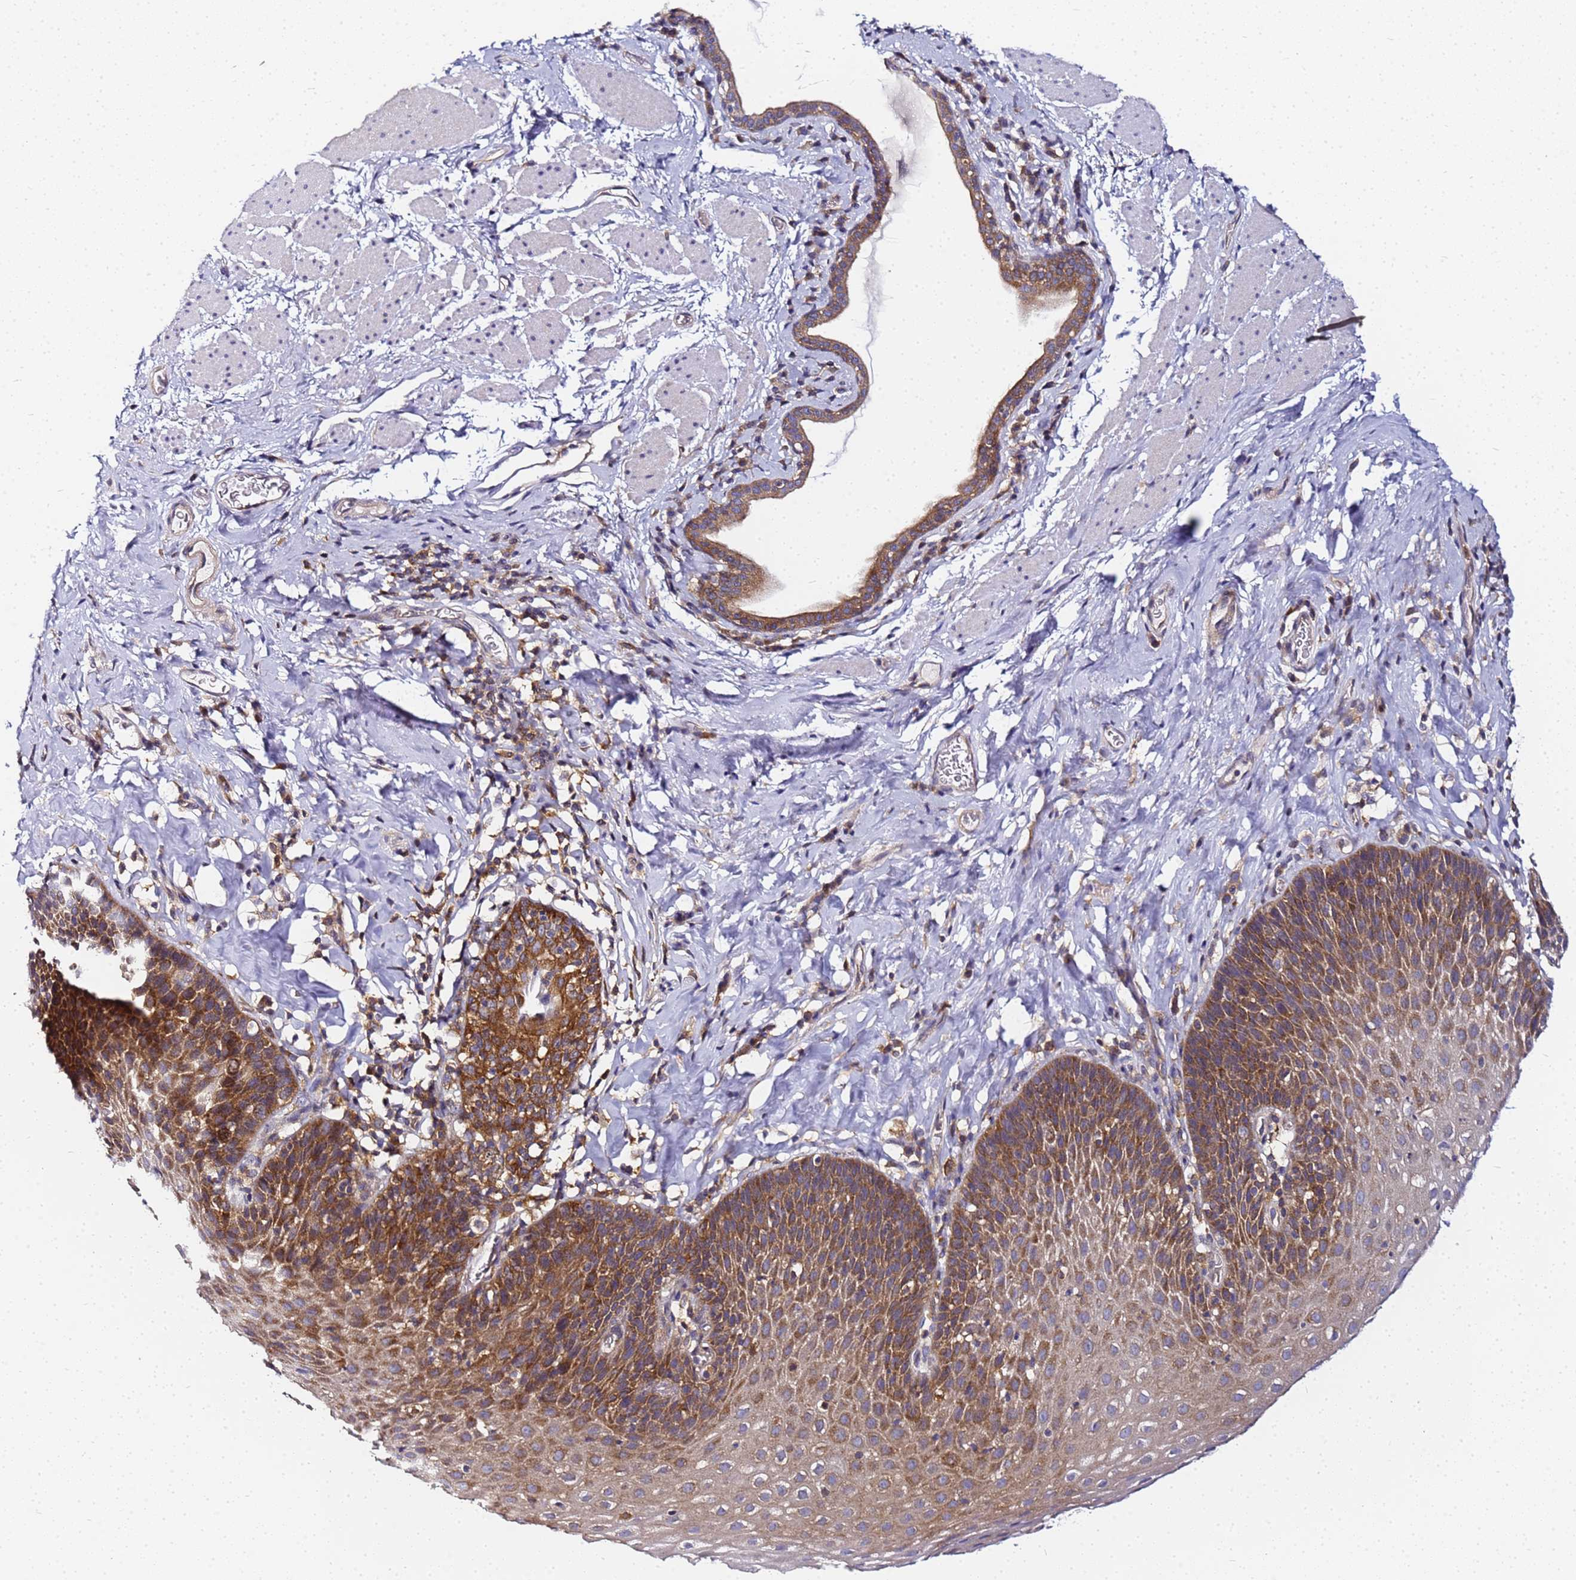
{"staining": {"intensity": "moderate", "quantity": ">75%", "location": "cytoplasmic/membranous"}, "tissue": "esophagus", "cell_type": "Squamous epithelial cells", "image_type": "normal", "snomed": [{"axis": "morphology", "description": "Normal tissue, NOS"}, {"axis": "topography", "description": "Esophagus"}], "caption": "This histopathology image exhibits immunohistochemistry staining of normal esophagus, with medium moderate cytoplasmic/membranous positivity in about >75% of squamous epithelial cells.", "gene": "CHM", "patient": {"sex": "female", "age": 61}}